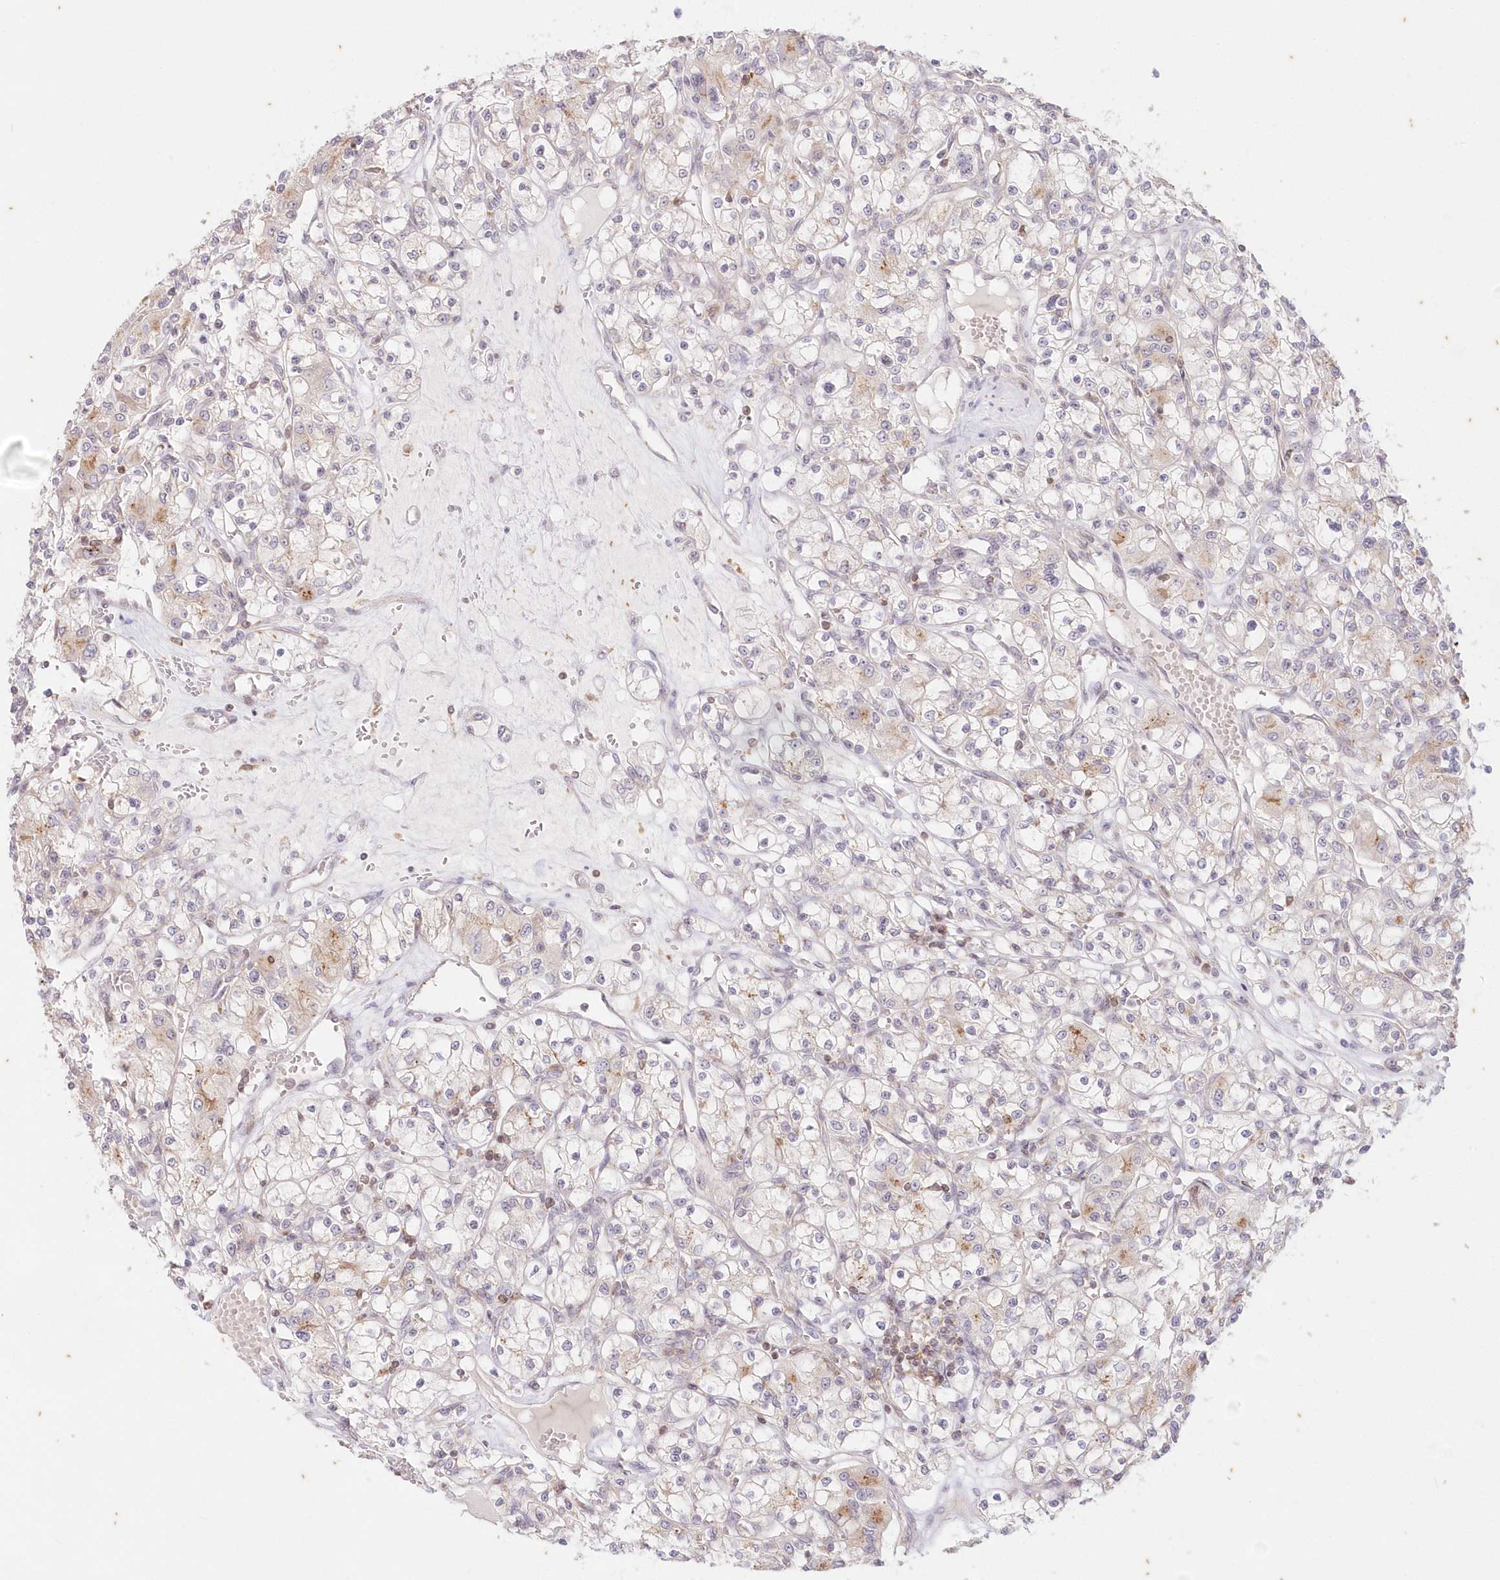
{"staining": {"intensity": "weak", "quantity": "<25%", "location": "cytoplasmic/membranous"}, "tissue": "renal cancer", "cell_type": "Tumor cells", "image_type": "cancer", "snomed": [{"axis": "morphology", "description": "Adenocarcinoma, NOS"}, {"axis": "topography", "description": "Kidney"}], "caption": "This is an IHC image of human renal adenocarcinoma. There is no positivity in tumor cells.", "gene": "MTMR3", "patient": {"sex": "female", "age": 59}}